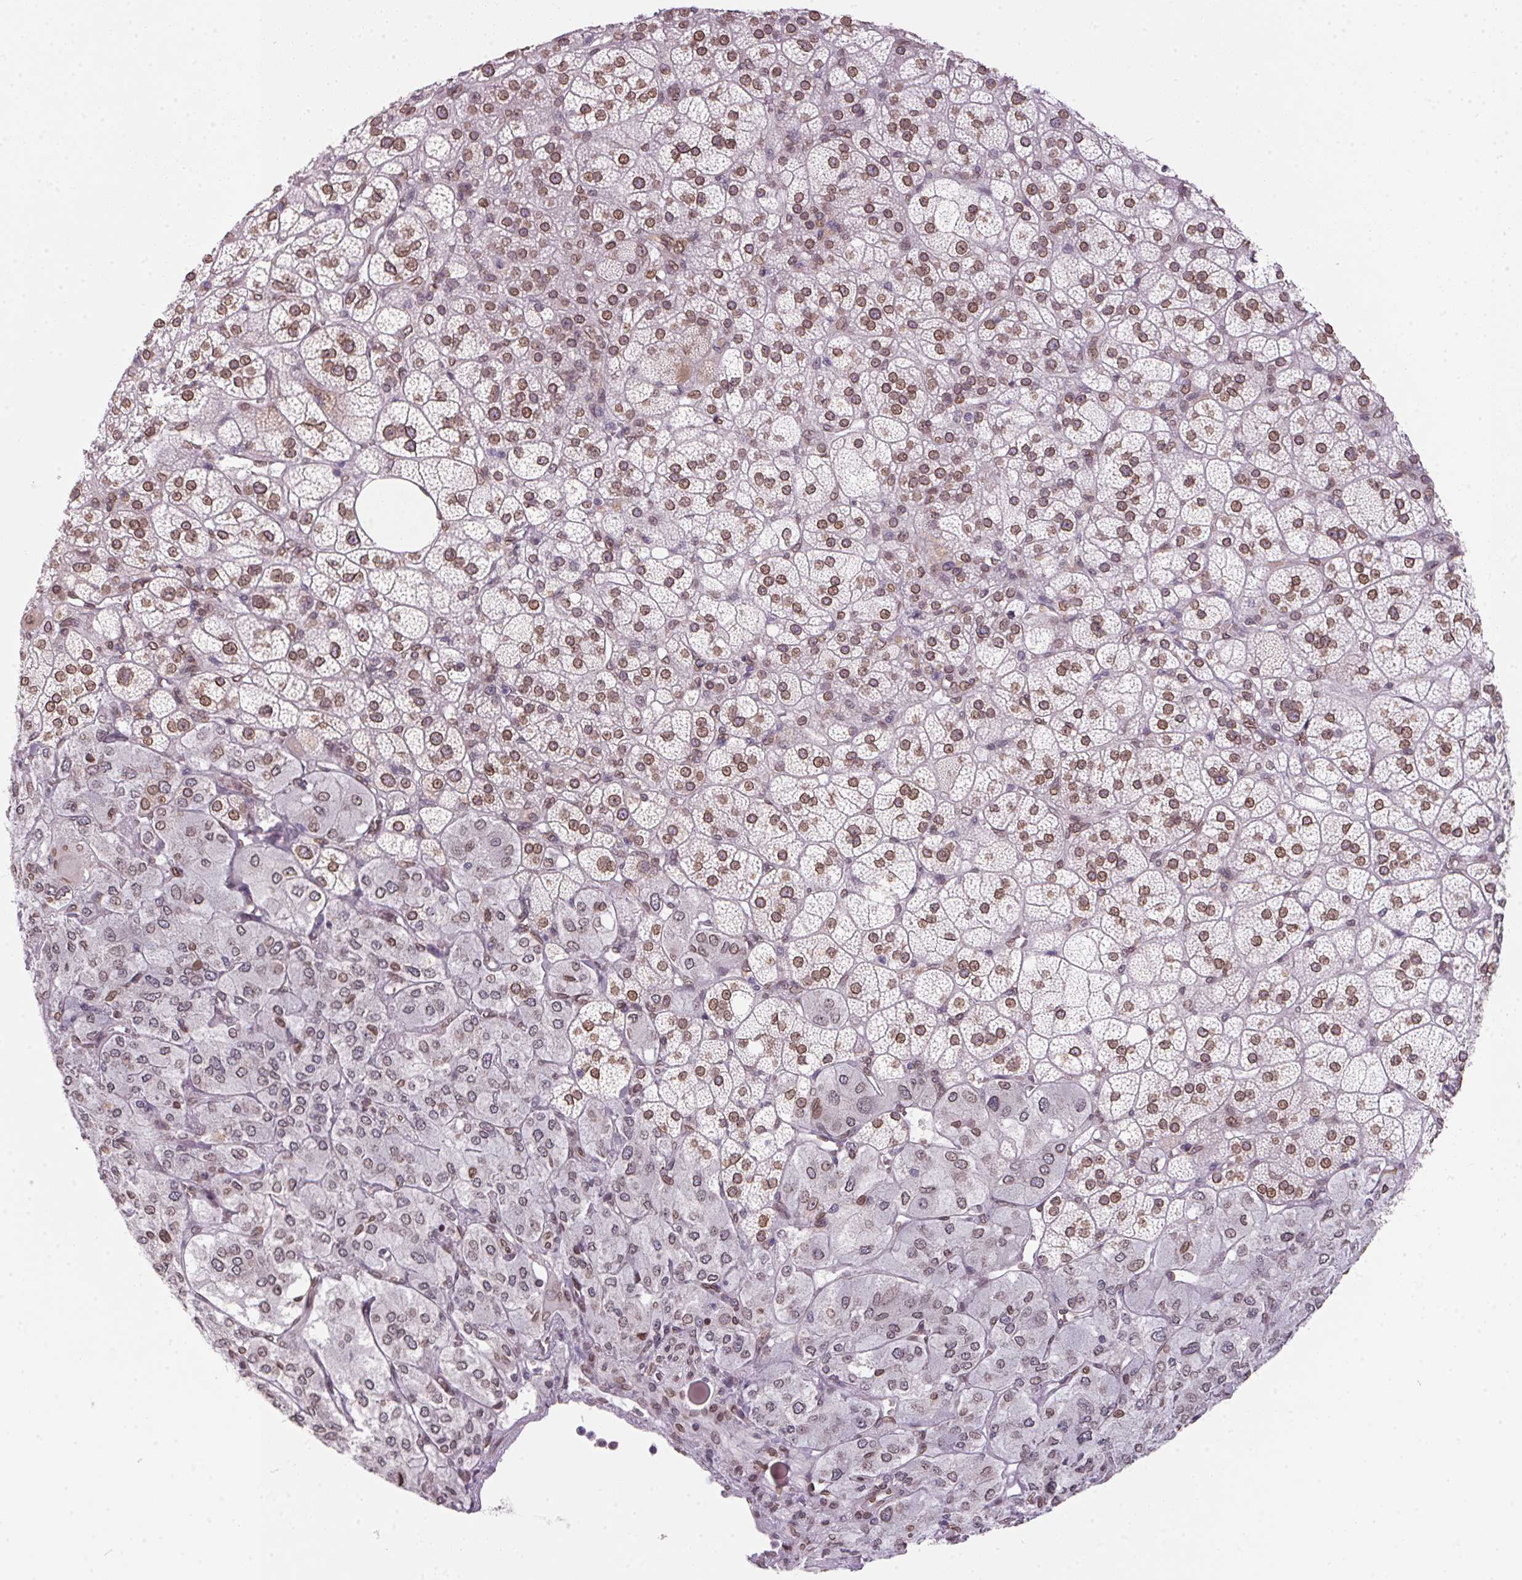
{"staining": {"intensity": "moderate", "quantity": ">75%", "location": "cytoplasmic/membranous,nuclear"}, "tissue": "adrenal gland", "cell_type": "Glandular cells", "image_type": "normal", "snomed": [{"axis": "morphology", "description": "Normal tissue, NOS"}, {"axis": "topography", "description": "Adrenal gland"}], "caption": "Immunohistochemical staining of unremarkable adrenal gland demonstrates moderate cytoplasmic/membranous,nuclear protein positivity in approximately >75% of glandular cells.", "gene": "TMEM175", "patient": {"sex": "female", "age": 60}}